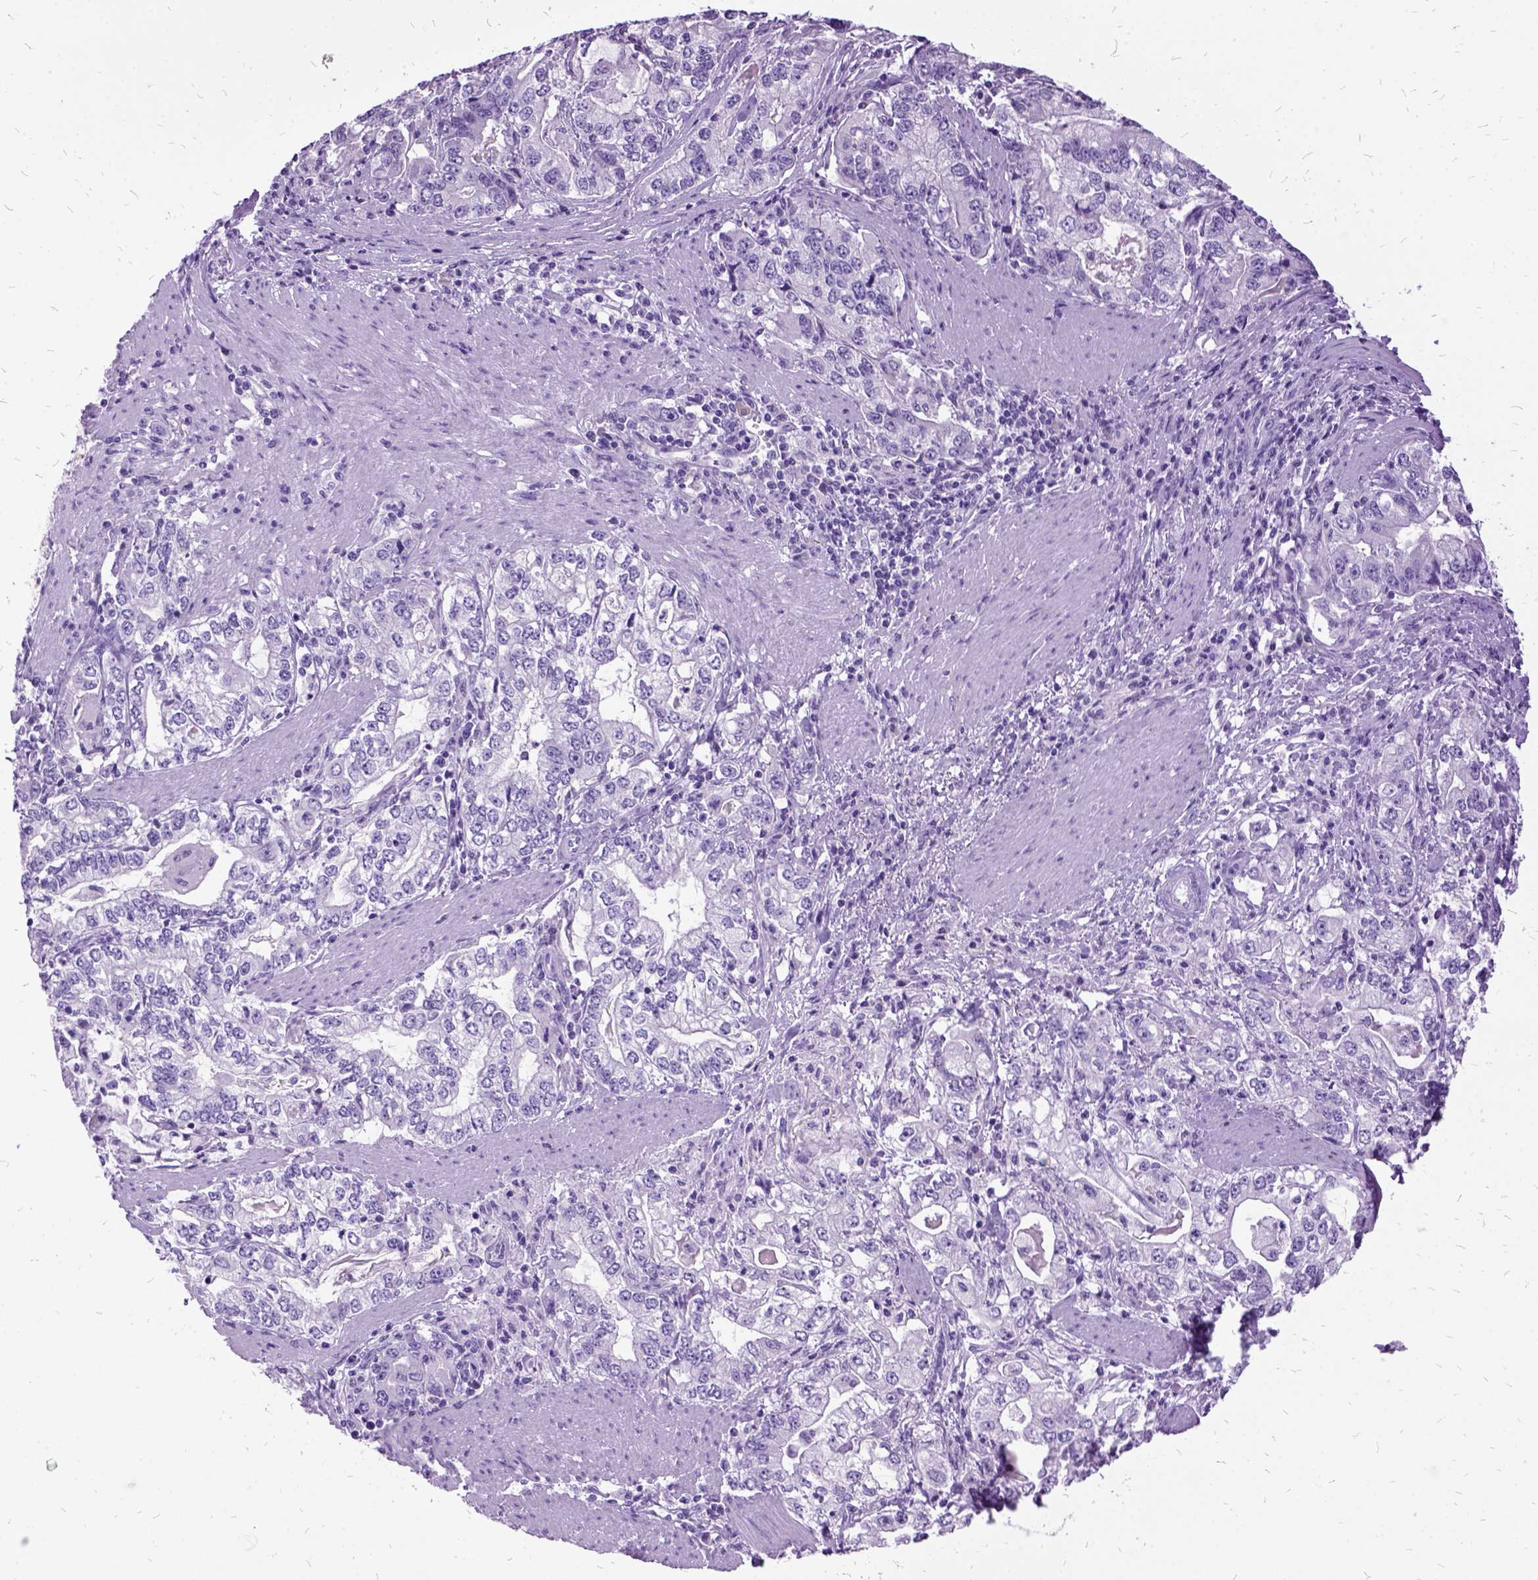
{"staining": {"intensity": "negative", "quantity": "none", "location": "none"}, "tissue": "stomach cancer", "cell_type": "Tumor cells", "image_type": "cancer", "snomed": [{"axis": "morphology", "description": "Adenocarcinoma, NOS"}, {"axis": "topography", "description": "Stomach, lower"}], "caption": "High magnification brightfield microscopy of stomach cancer (adenocarcinoma) stained with DAB (3,3'-diaminobenzidine) (brown) and counterstained with hematoxylin (blue): tumor cells show no significant staining.", "gene": "MME", "patient": {"sex": "female", "age": 72}}